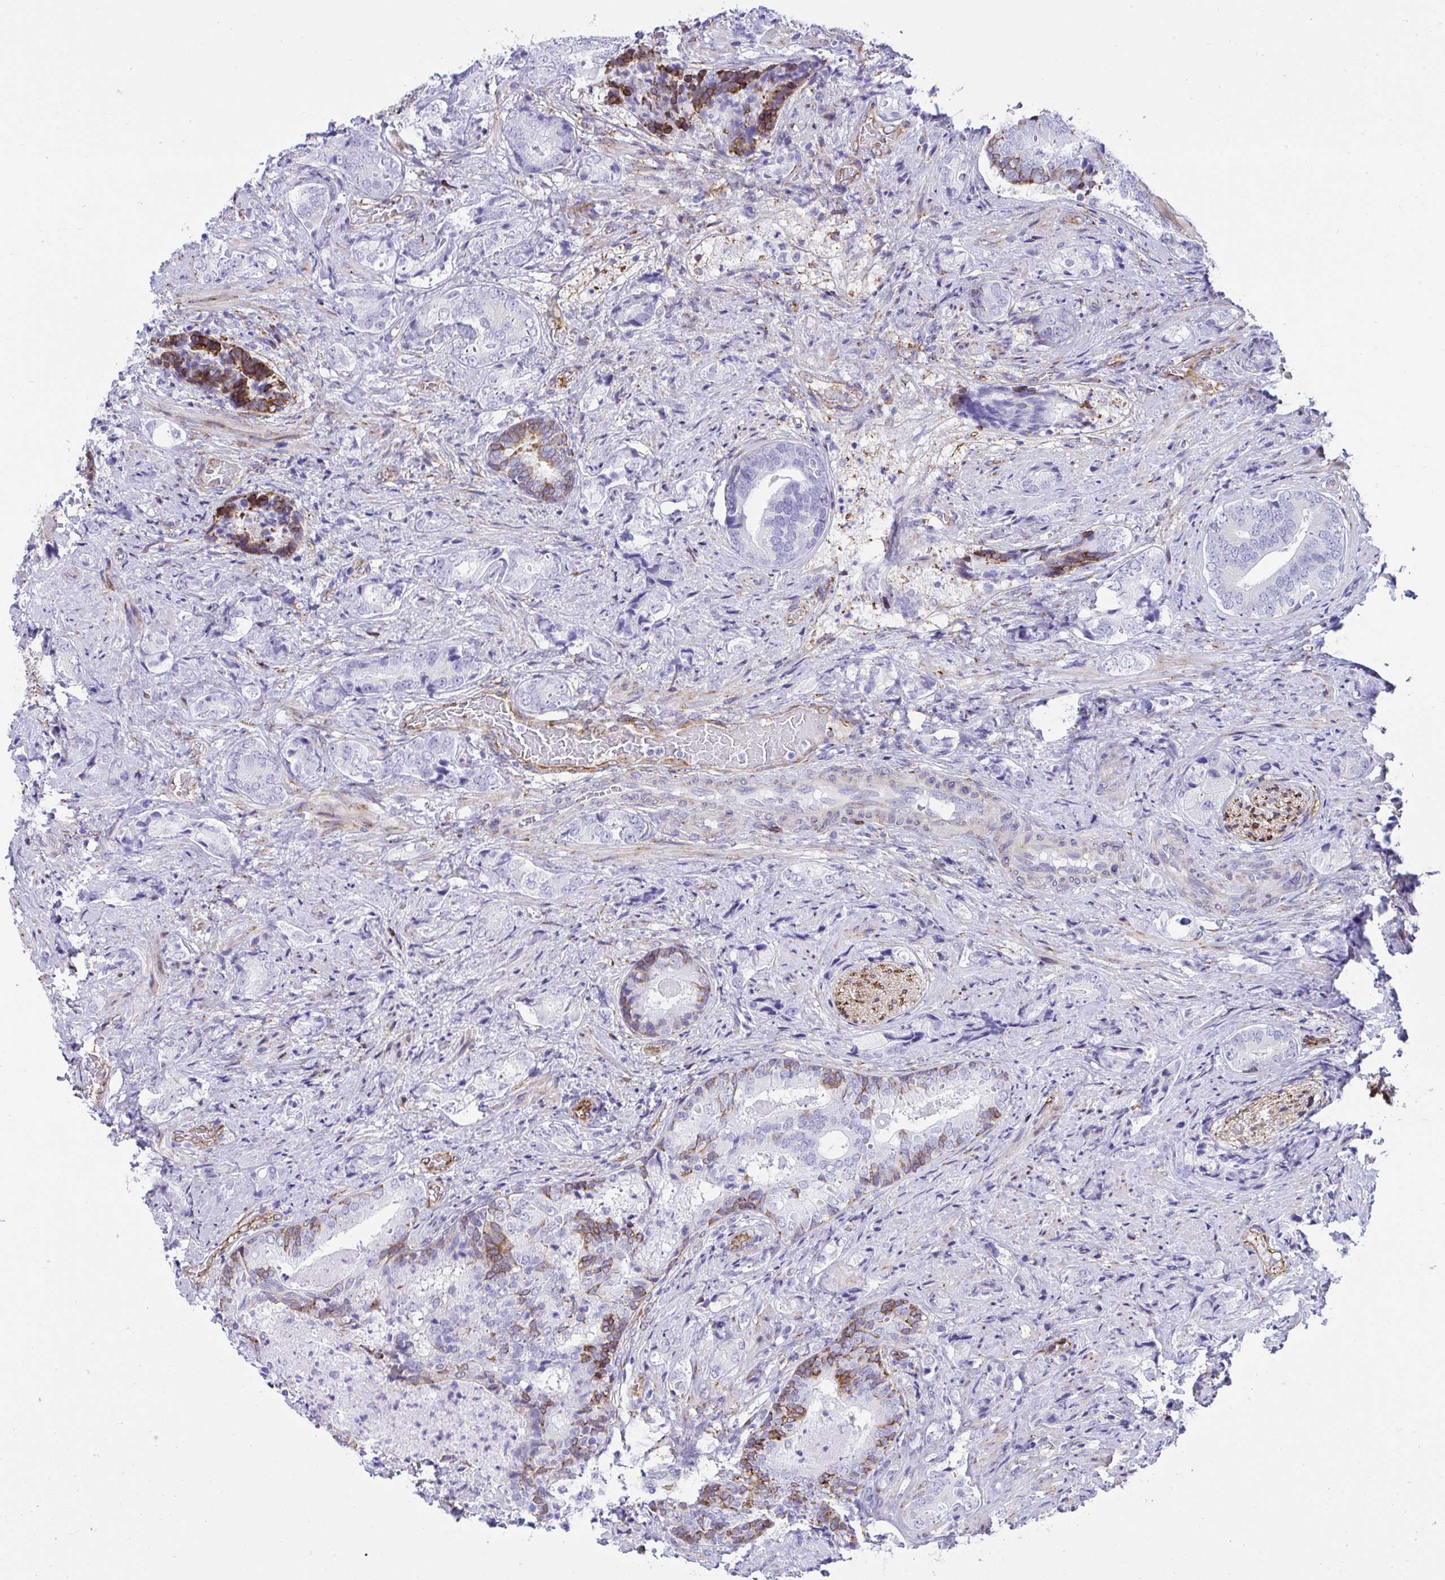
{"staining": {"intensity": "negative", "quantity": "none", "location": "none"}, "tissue": "prostate cancer", "cell_type": "Tumor cells", "image_type": "cancer", "snomed": [{"axis": "morphology", "description": "Adenocarcinoma, High grade"}, {"axis": "topography", "description": "Prostate"}], "caption": "An immunohistochemistry histopathology image of prostate cancer (high-grade adenocarcinoma) is shown. There is no staining in tumor cells of prostate cancer (high-grade adenocarcinoma).", "gene": "ASPH", "patient": {"sex": "male", "age": 62}}